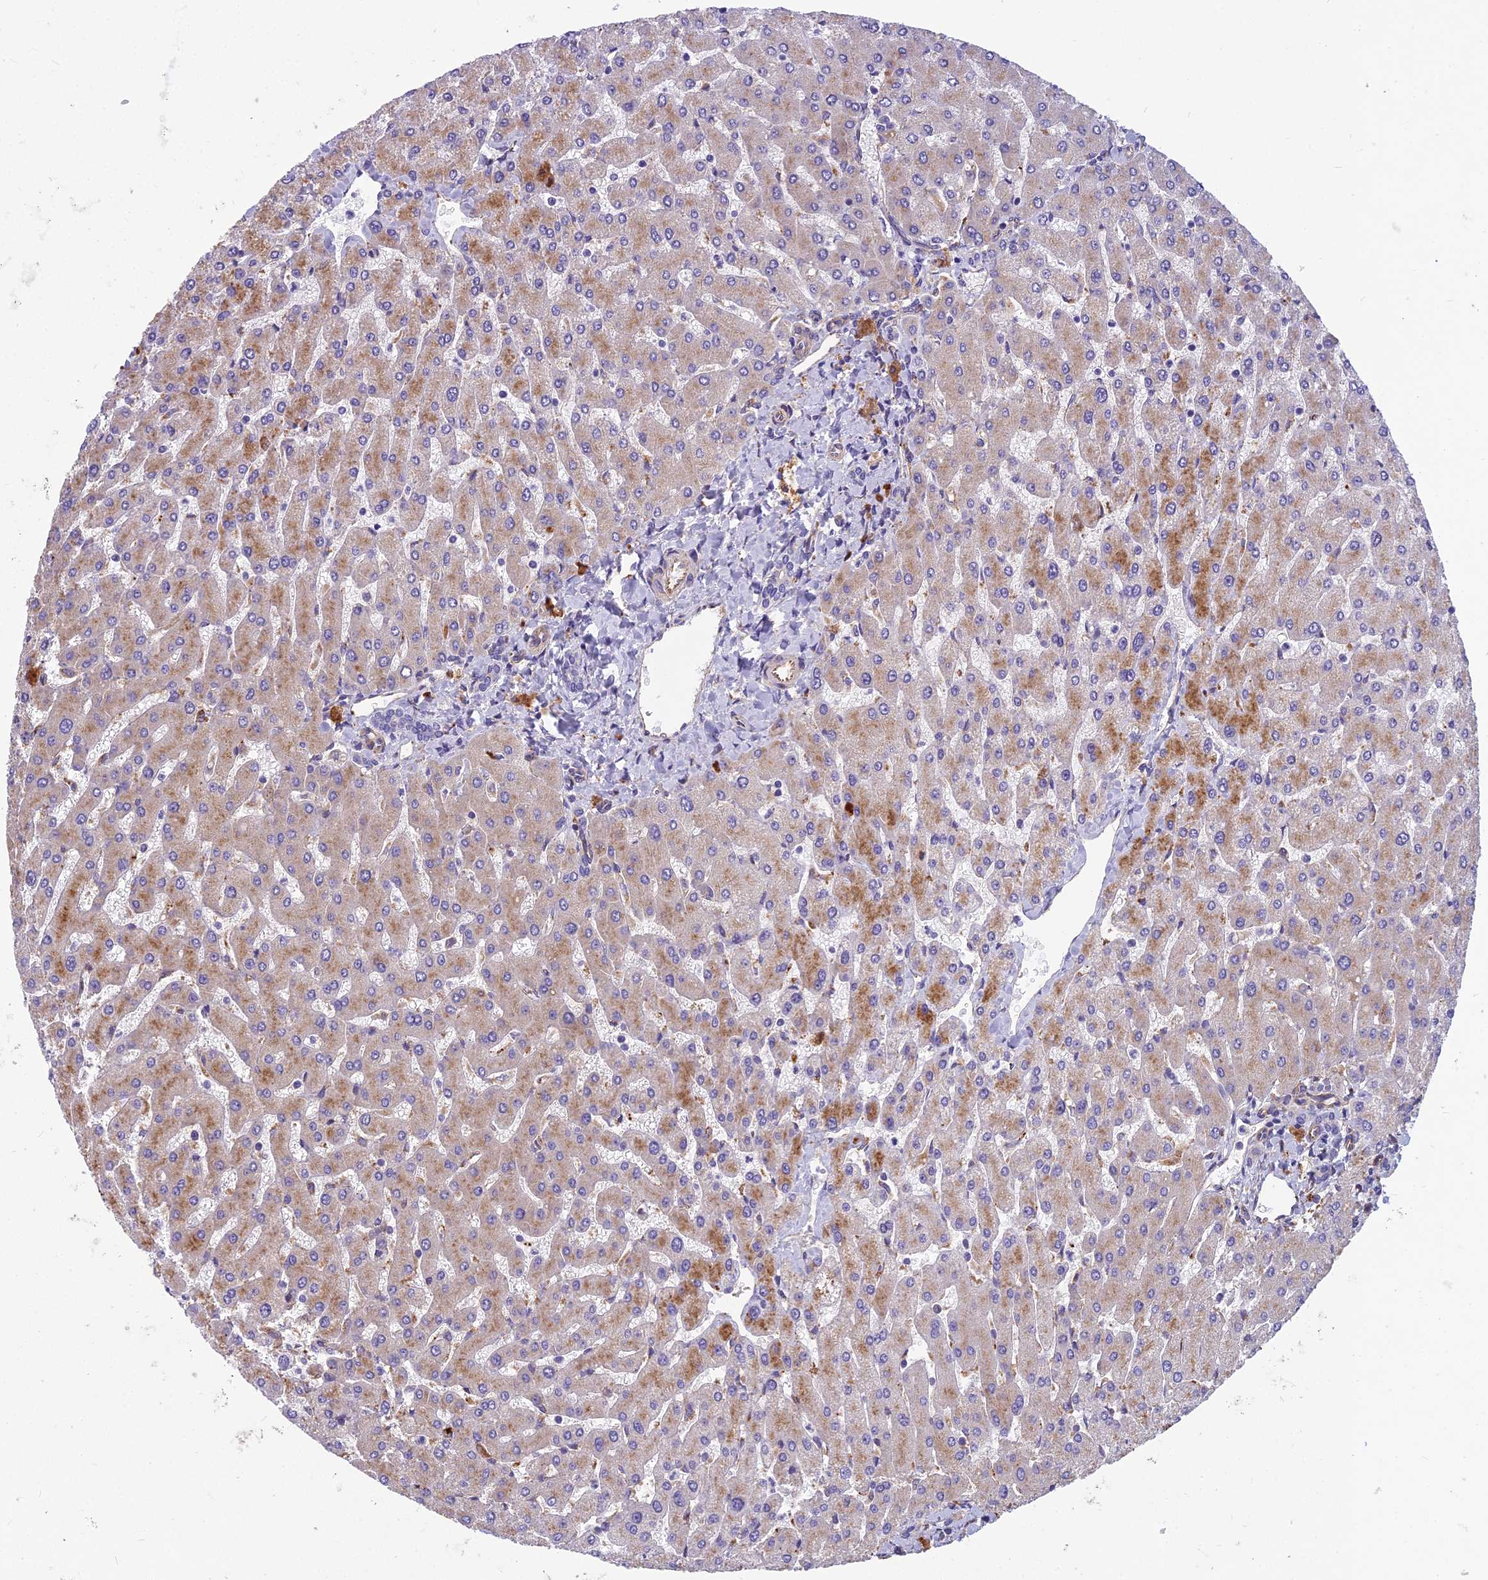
{"staining": {"intensity": "negative", "quantity": "none", "location": "none"}, "tissue": "liver", "cell_type": "Cholangiocytes", "image_type": "normal", "snomed": [{"axis": "morphology", "description": "Normal tissue, NOS"}, {"axis": "topography", "description": "Liver"}], "caption": "DAB (3,3'-diaminobenzidine) immunohistochemical staining of normal liver demonstrates no significant expression in cholangiocytes.", "gene": "SPDL1", "patient": {"sex": "male", "age": 55}}